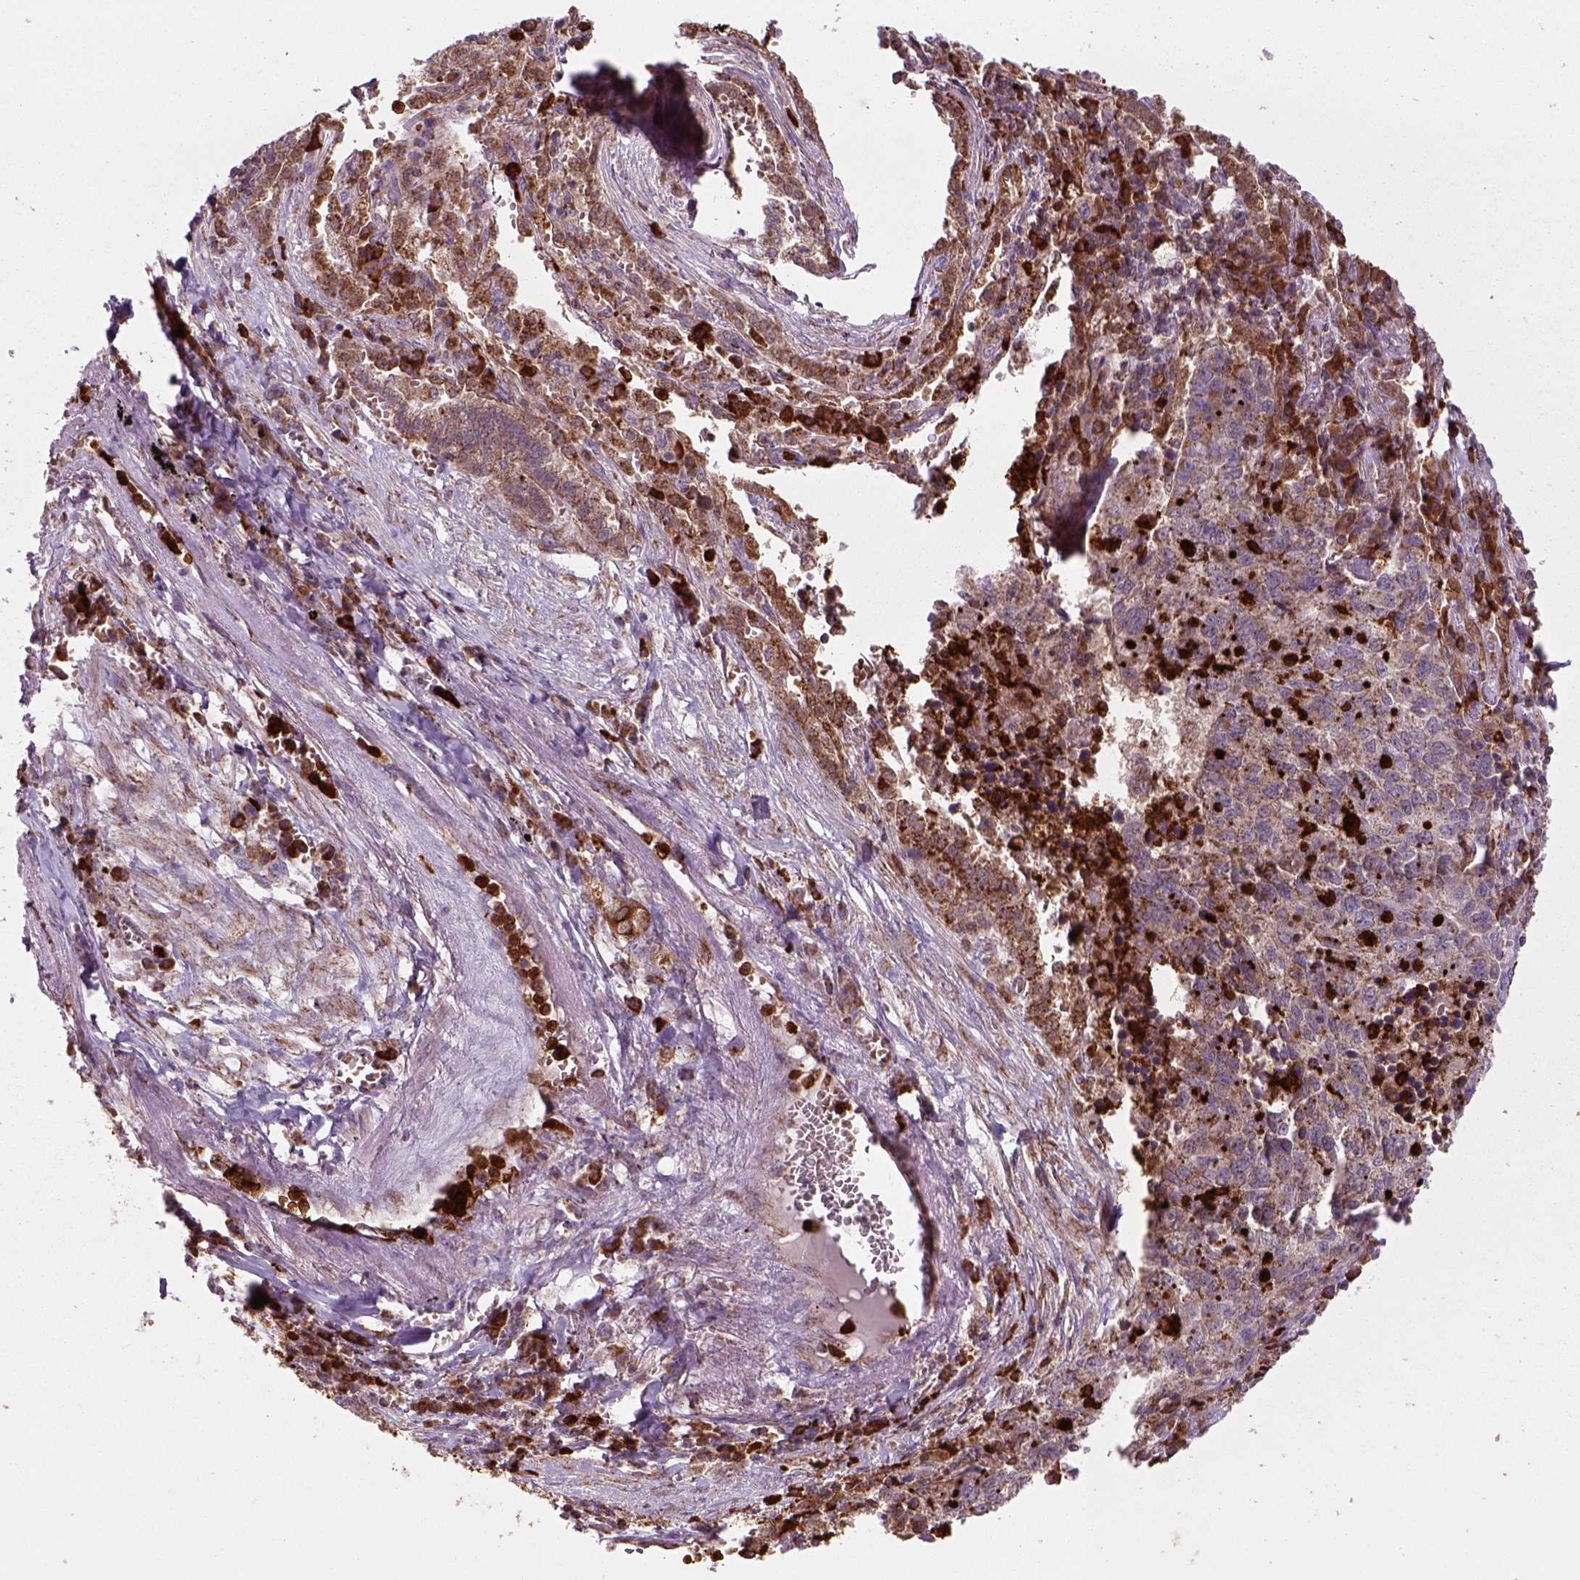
{"staining": {"intensity": "moderate", "quantity": ">75%", "location": "cytoplasmic/membranous"}, "tissue": "lung cancer", "cell_type": "Tumor cells", "image_type": "cancer", "snomed": [{"axis": "morphology", "description": "Adenocarcinoma, NOS"}, {"axis": "topography", "description": "Lung"}], "caption": "Protein staining of adenocarcinoma (lung) tissue demonstrates moderate cytoplasmic/membranous expression in approximately >75% of tumor cells.", "gene": "NUDT16L1", "patient": {"sex": "male", "age": 57}}